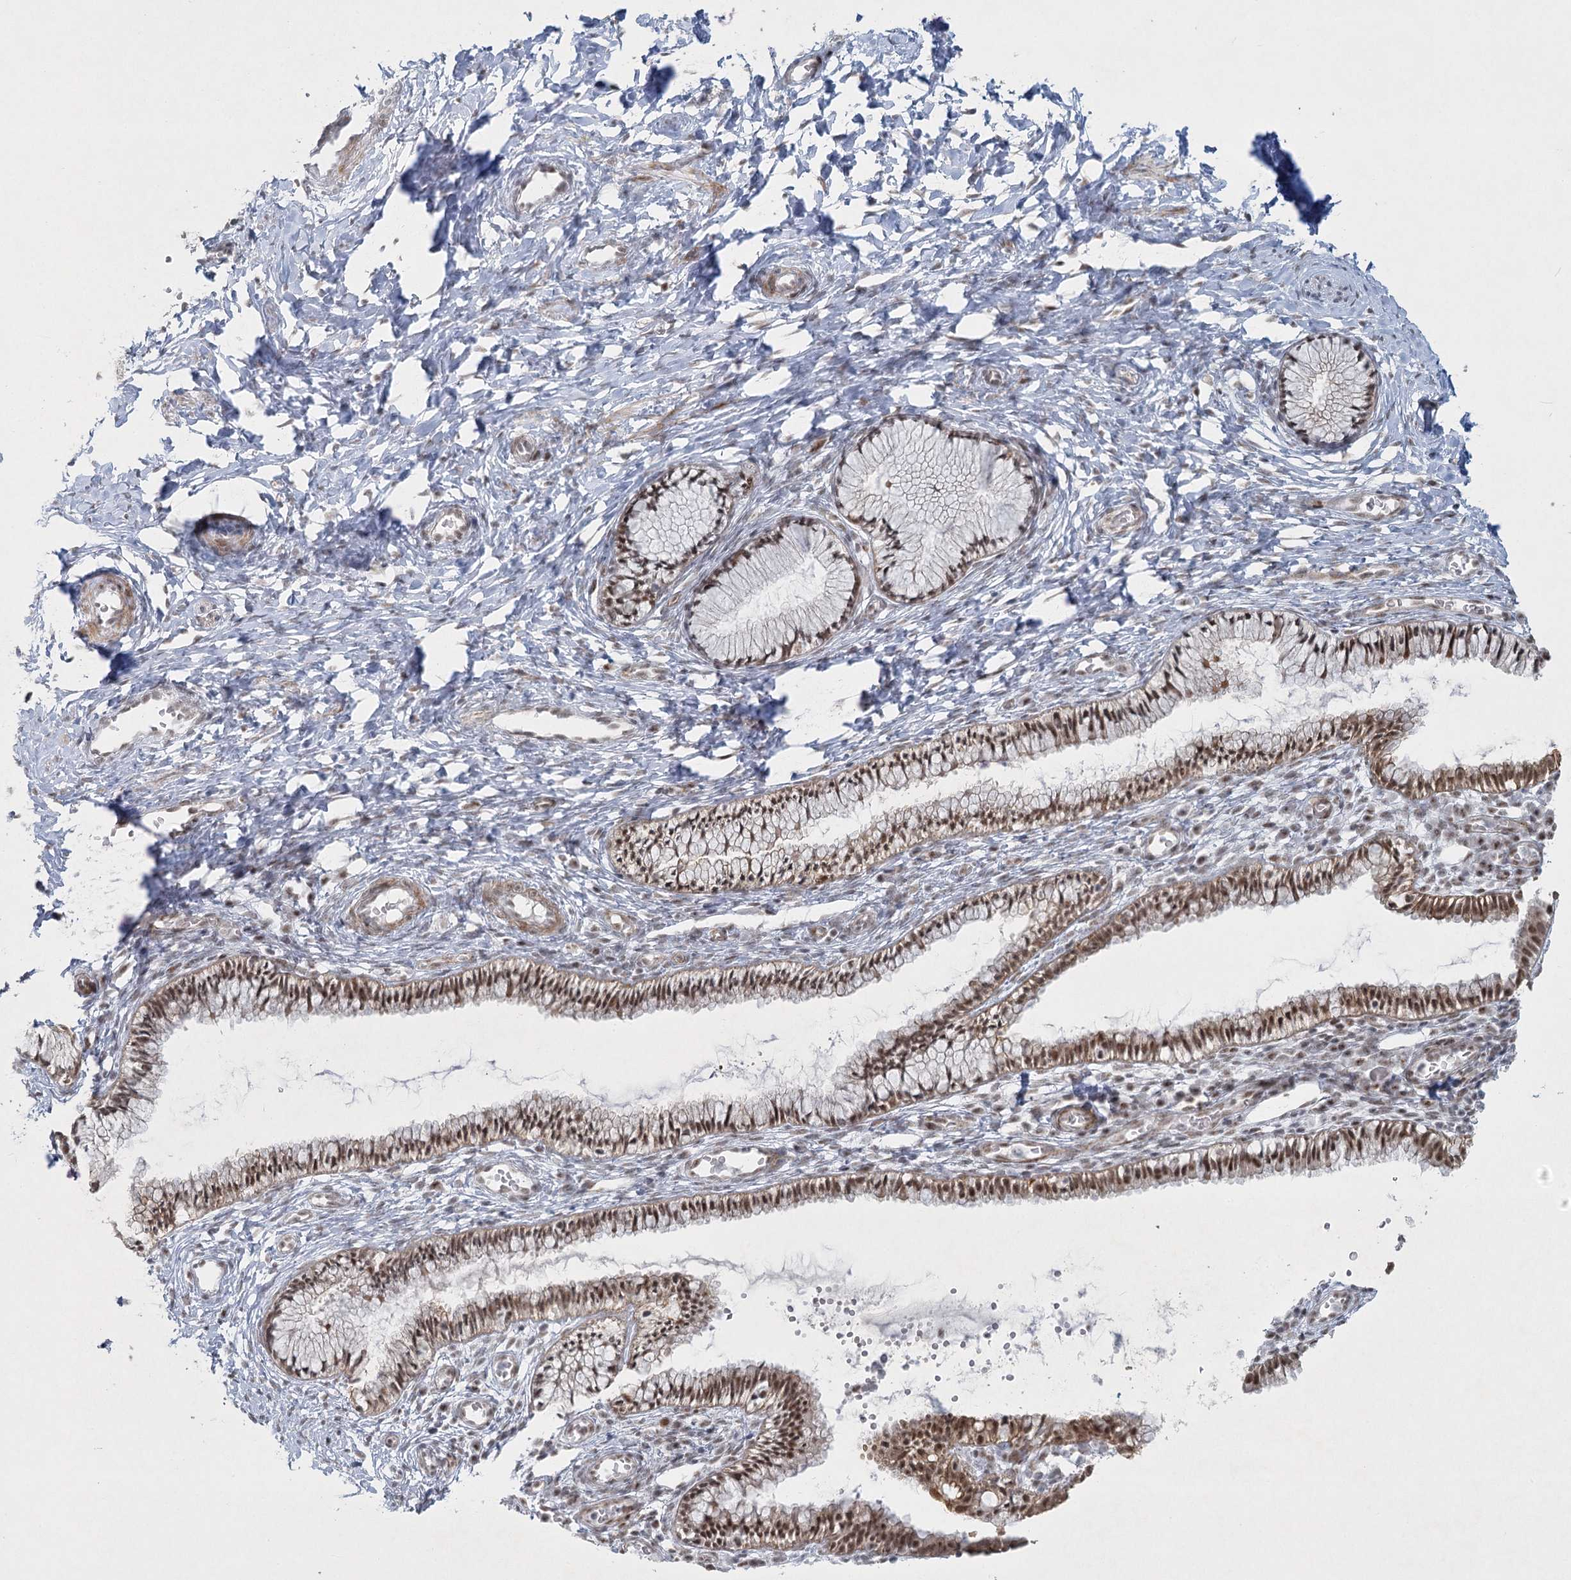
{"staining": {"intensity": "moderate", "quantity": ">75%", "location": "nuclear"}, "tissue": "cervix", "cell_type": "Glandular cells", "image_type": "normal", "snomed": [{"axis": "morphology", "description": "Normal tissue, NOS"}, {"axis": "topography", "description": "Cervix"}], "caption": "Immunohistochemistry (IHC) (DAB (3,3'-diaminobenzidine)) staining of unremarkable cervix reveals moderate nuclear protein staining in approximately >75% of glandular cells. (Brightfield microscopy of DAB IHC at high magnification).", "gene": "U2SURP", "patient": {"sex": "female", "age": 27}}